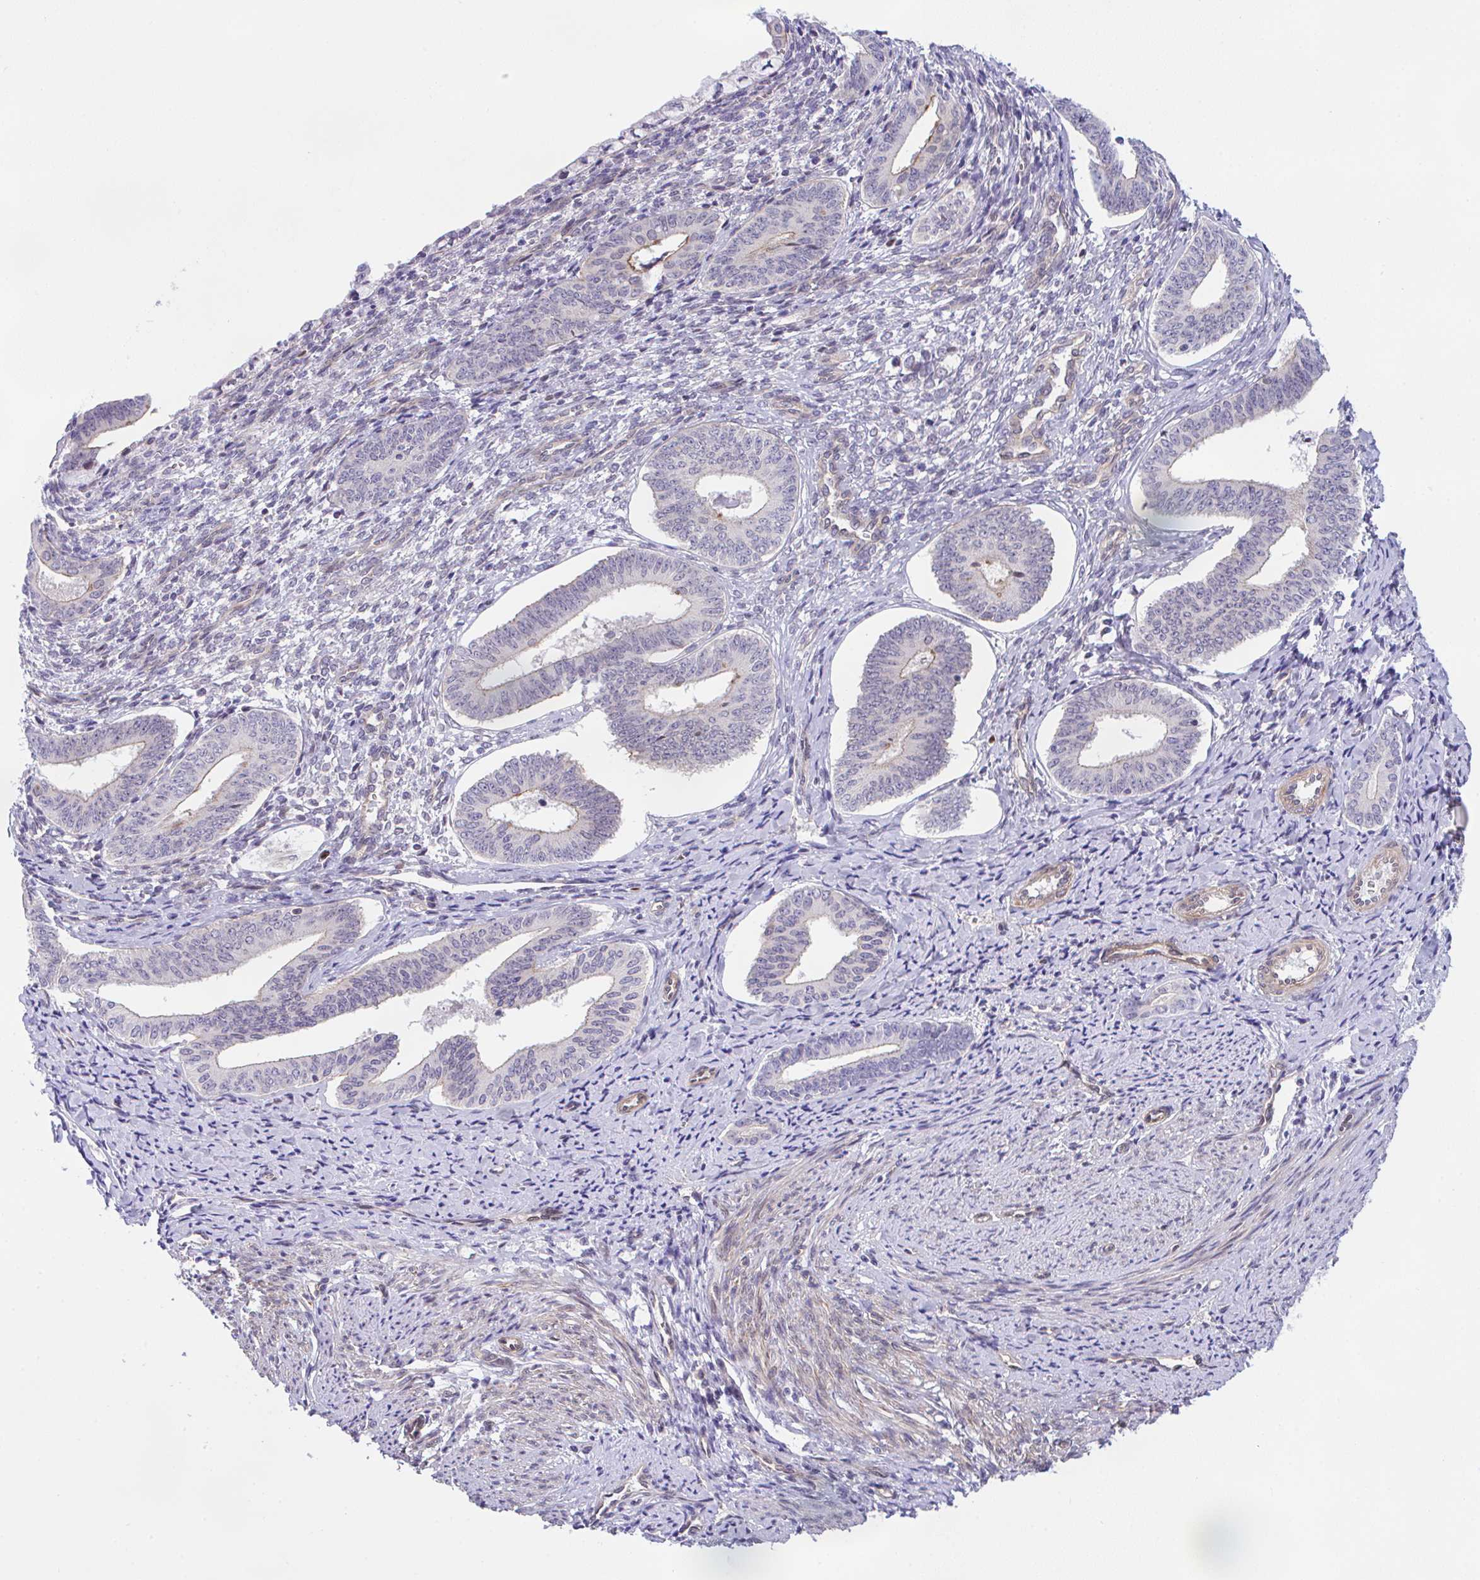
{"staining": {"intensity": "negative", "quantity": "none", "location": "none"}, "tissue": "cervical cancer", "cell_type": "Tumor cells", "image_type": "cancer", "snomed": [{"axis": "morphology", "description": "Squamous cell carcinoma, NOS"}, {"axis": "topography", "description": "Cervix"}], "caption": "Protein analysis of cervical squamous cell carcinoma shows no significant staining in tumor cells.", "gene": "ZBED3", "patient": {"sex": "female", "age": 59}}